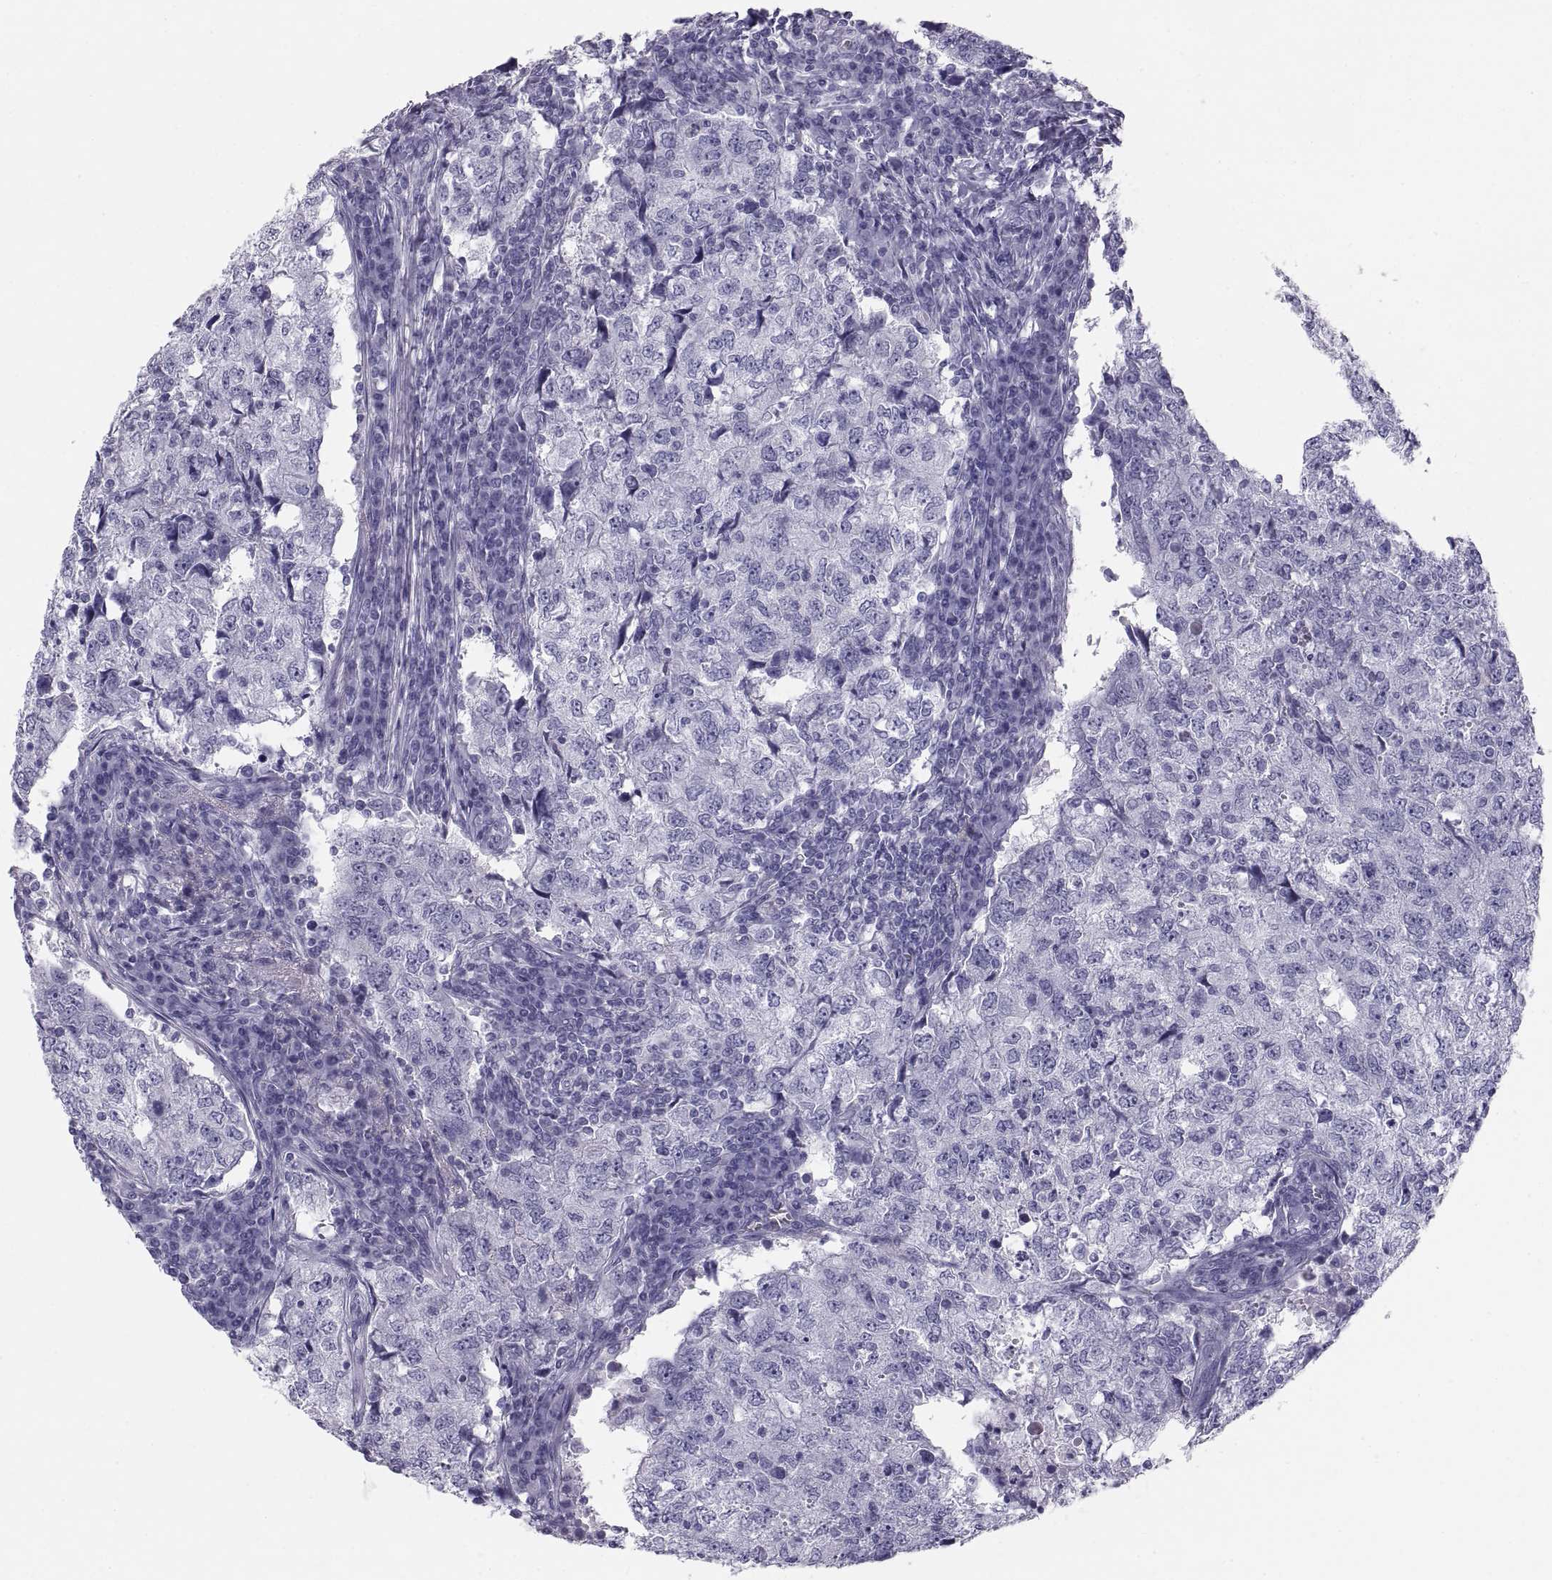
{"staining": {"intensity": "negative", "quantity": "none", "location": "none"}, "tissue": "breast cancer", "cell_type": "Tumor cells", "image_type": "cancer", "snomed": [{"axis": "morphology", "description": "Duct carcinoma"}, {"axis": "topography", "description": "Breast"}], "caption": "Breast invasive ductal carcinoma stained for a protein using immunohistochemistry reveals no positivity tumor cells.", "gene": "PAX2", "patient": {"sex": "female", "age": 30}}